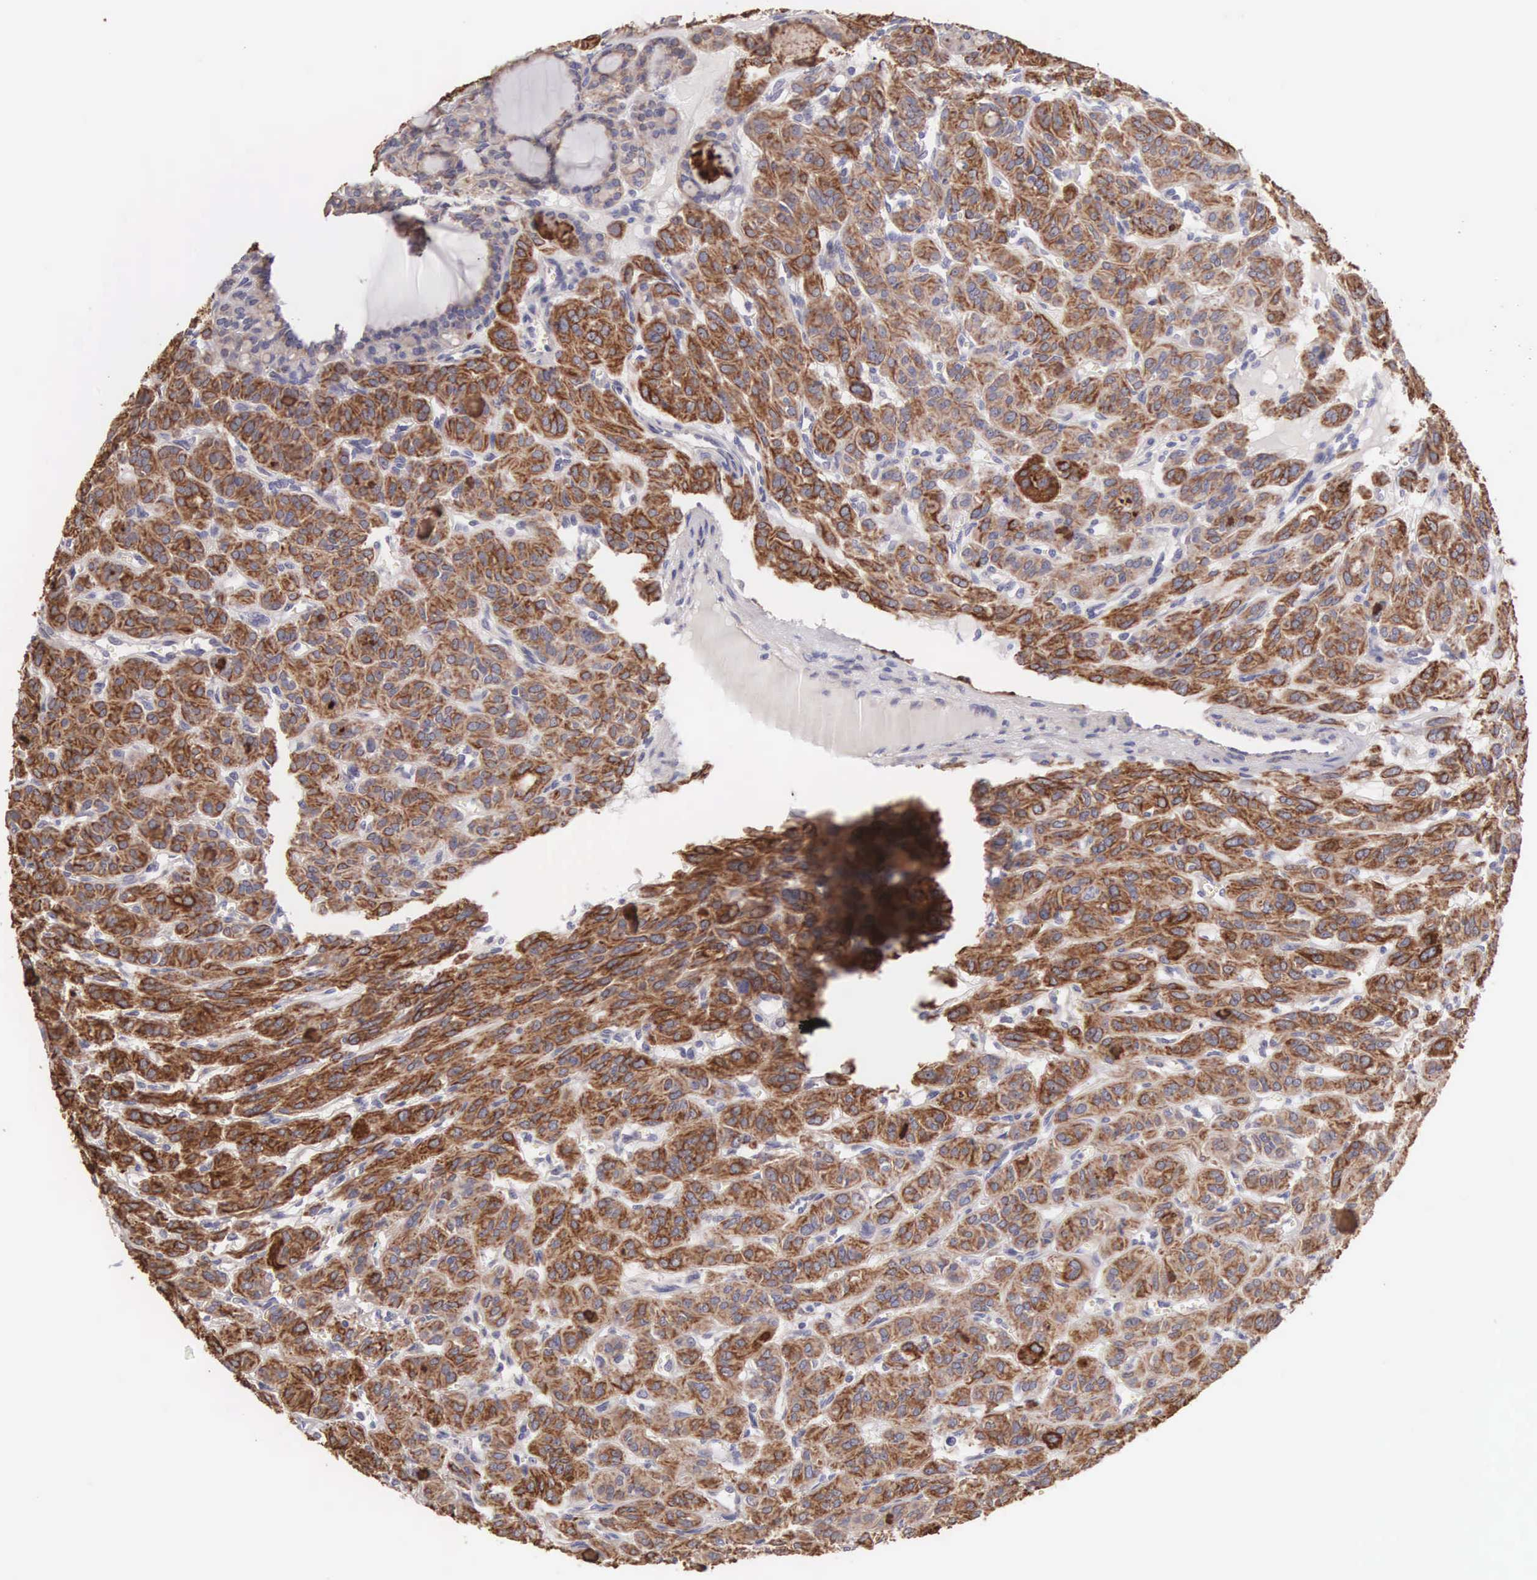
{"staining": {"intensity": "strong", "quantity": ">75%", "location": "cytoplasmic/membranous"}, "tissue": "thyroid cancer", "cell_type": "Tumor cells", "image_type": "cancer", "snomed": [{"axis": "morphology", "description": "Follicular adenoma carcinoma, NOS"}, {"axis": "topography", "description": "Thyroid gland"}], "caption": "An image of follicular adenoma carcinoma (thyroid) stained for a protein demonstrates strong cytoplasmic/membranous brown staining in tumor cells.", "gene": "PIR", "patient": {"sex": "female", "age": 71}}